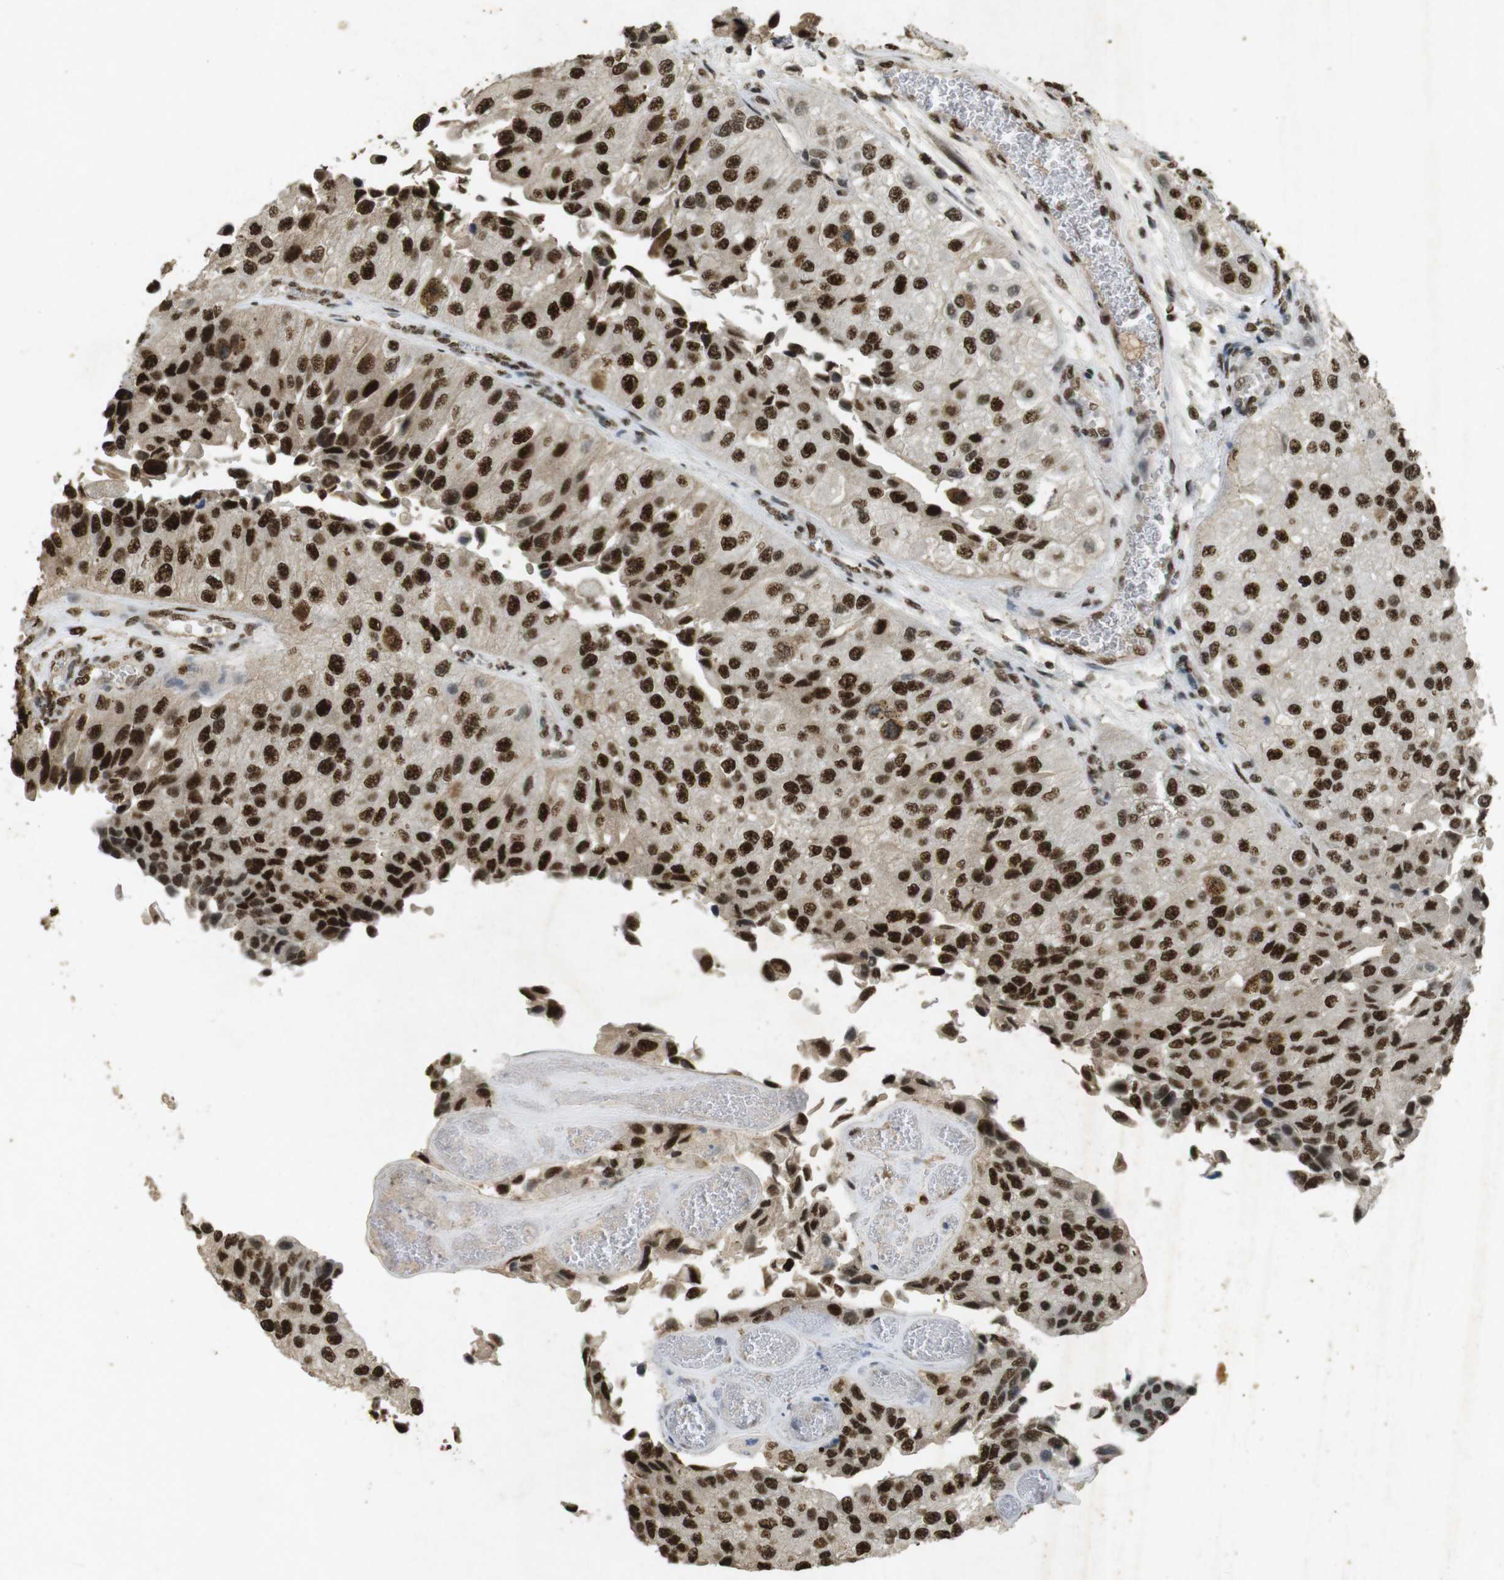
{"staining": {"intensity": "strong", "quantity": ">75%", "location": "nuclear"}, "tissue": "urothelial cancer", "cell_type": "Tumor cells", "image_type": "cancer", "snomed": [{"axis": "morphology", "description": "Urothelial carcinoma, High grade"}, {"axis": "topography", "description": "Kidney"}, {"axis": "topography", "description": "Urinary bladder"}], "caption": "Strong nuclear staining is seen in approximately >75% of tumor cells in urothelial carcinoma (high-grade).", "gene": "GATA4", "patient": {"sex": "male", "age": 77}}